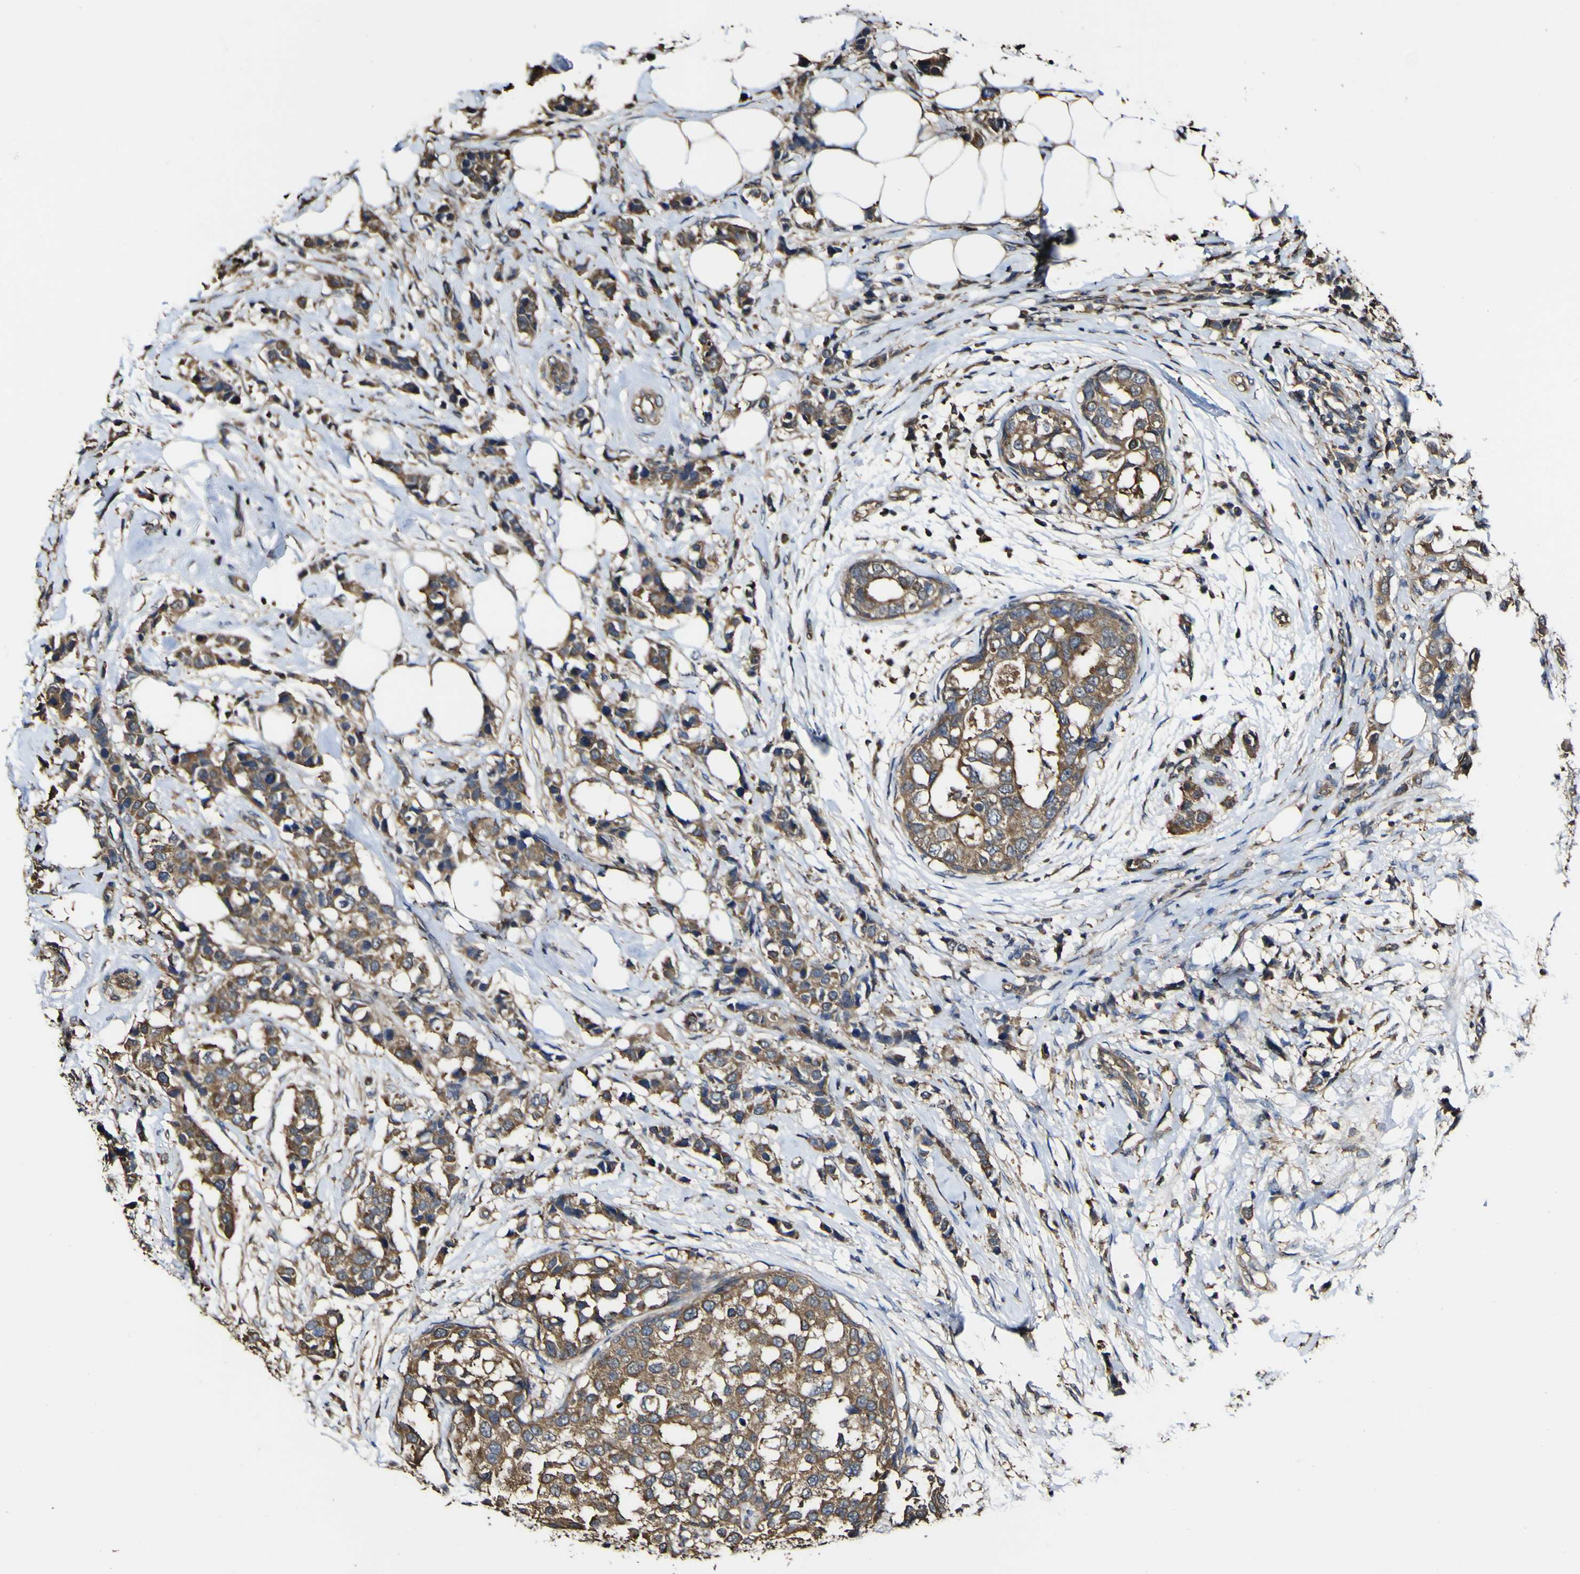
{"staining": {"intensity": "moderate", "quantity": ">75%", "location": "cytoplasmic/membranous"}, "tissue": "breast cancer", "cell_type": "Tumor cells", "image_type": "cancer", "snomed": [{"axis": "morphology", "description": "Normal tissue, NOS"}, {"axis": "morphology", "description": "Duct carcinoma"}, {"axis": "topography", "description": "Breast"}], "caption": "Breast cancer (infiltrating ductal carcinoma) stained for a protein (brown) displays moderate cytoplasmic/membranous positive staining in approximately >75% of tumor cells.", "gene": "PTPRR", "patient": {"sex": "female", "age": 50}}